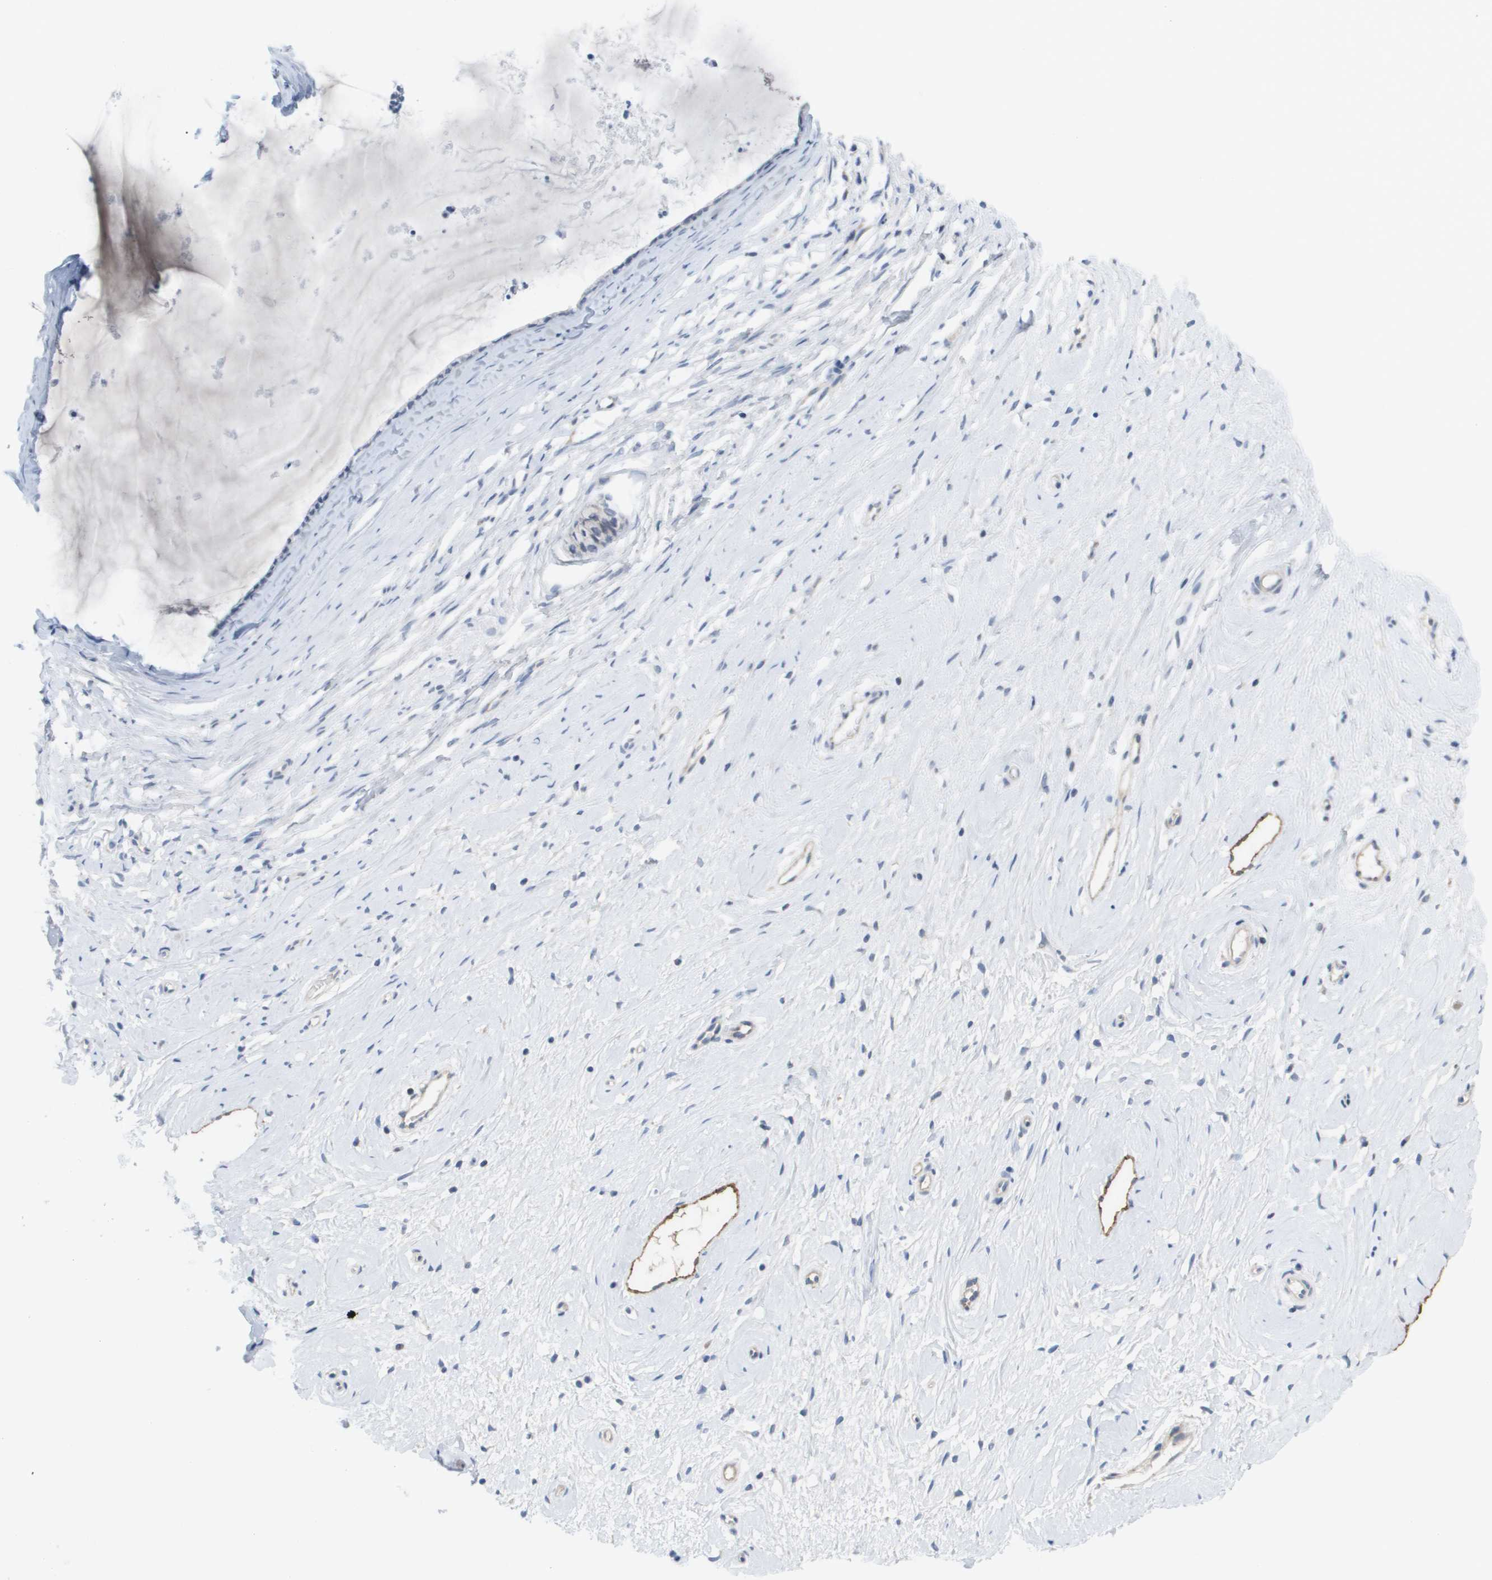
{"staining": {"intensity": "negative", "quantity": "none", "location": "none"}, "tissue": "cervix", "cell_type": "Glandular cells", "image_type": "normal", "snomed": [{"axis": "morphology", "description": "Normal tissue, NOS"}, {"axis": "topography", "description": "Cervix"}], "caption": "Immunohistochemical staining of normal human cervix displays no significant positivity in glandular cells.", "gene": "ANGPT2", "patient": {"sex": "female", "age": 39}}